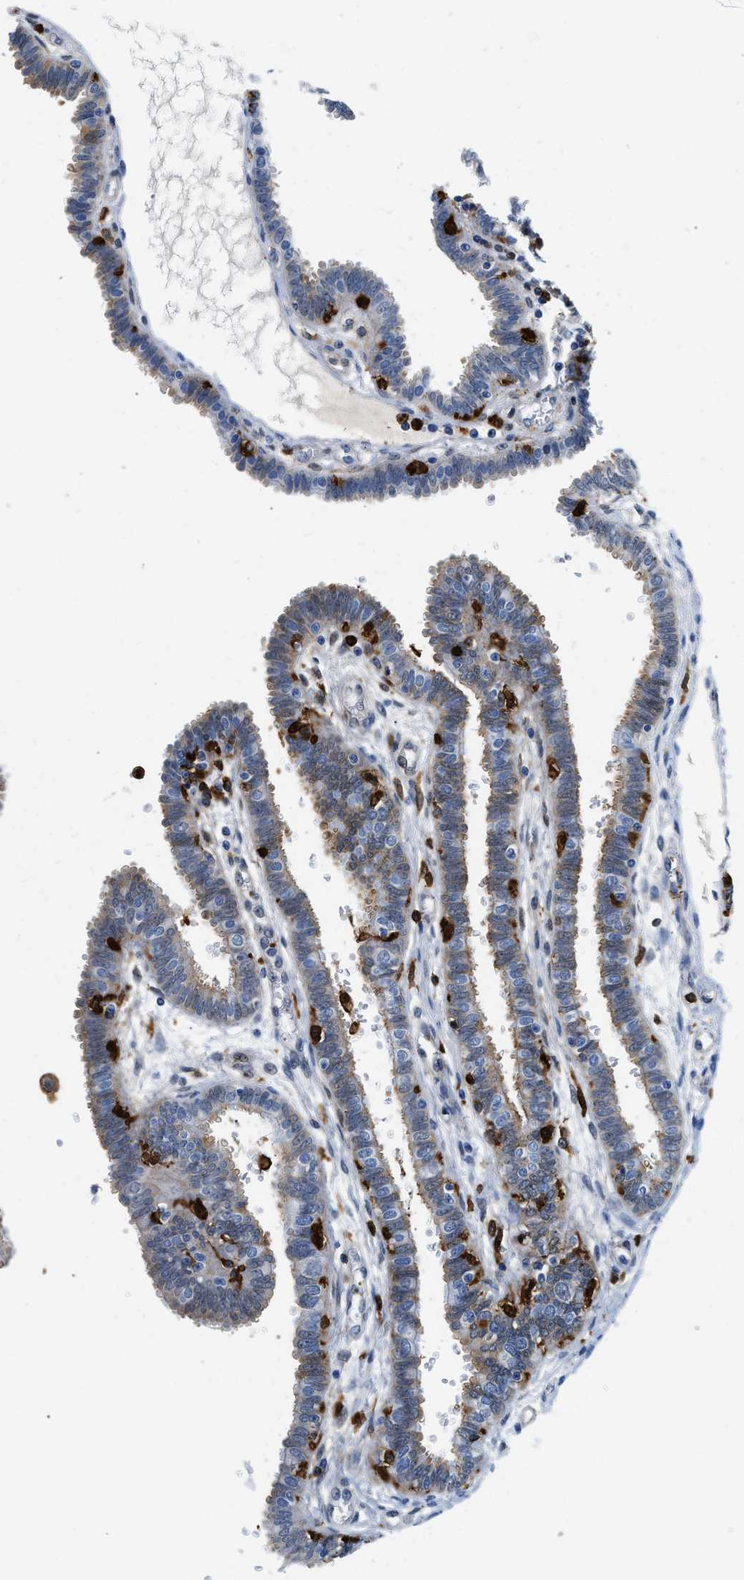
{"staining": {"intensity": "strong", "quantity": "25%-75%", "location": "cytoplasmic/membranous"}, "tissue": "fallopian tube", "cell_type": "Glandular cells", "image_type": "normal", "snomed": [{"axis": "morphology", "description": "Normal tissue, NOS"}, {"axis": "topography", "description": "Fallopian tube"}], "caption": "Protein expression by IHC reveals strong cytoplasmic/membranous expression in approximately 25%-75% of glandular cells in normal fallopian tube.", "gene": "GSN", "patient": {"sex": "female", "age": 32}}